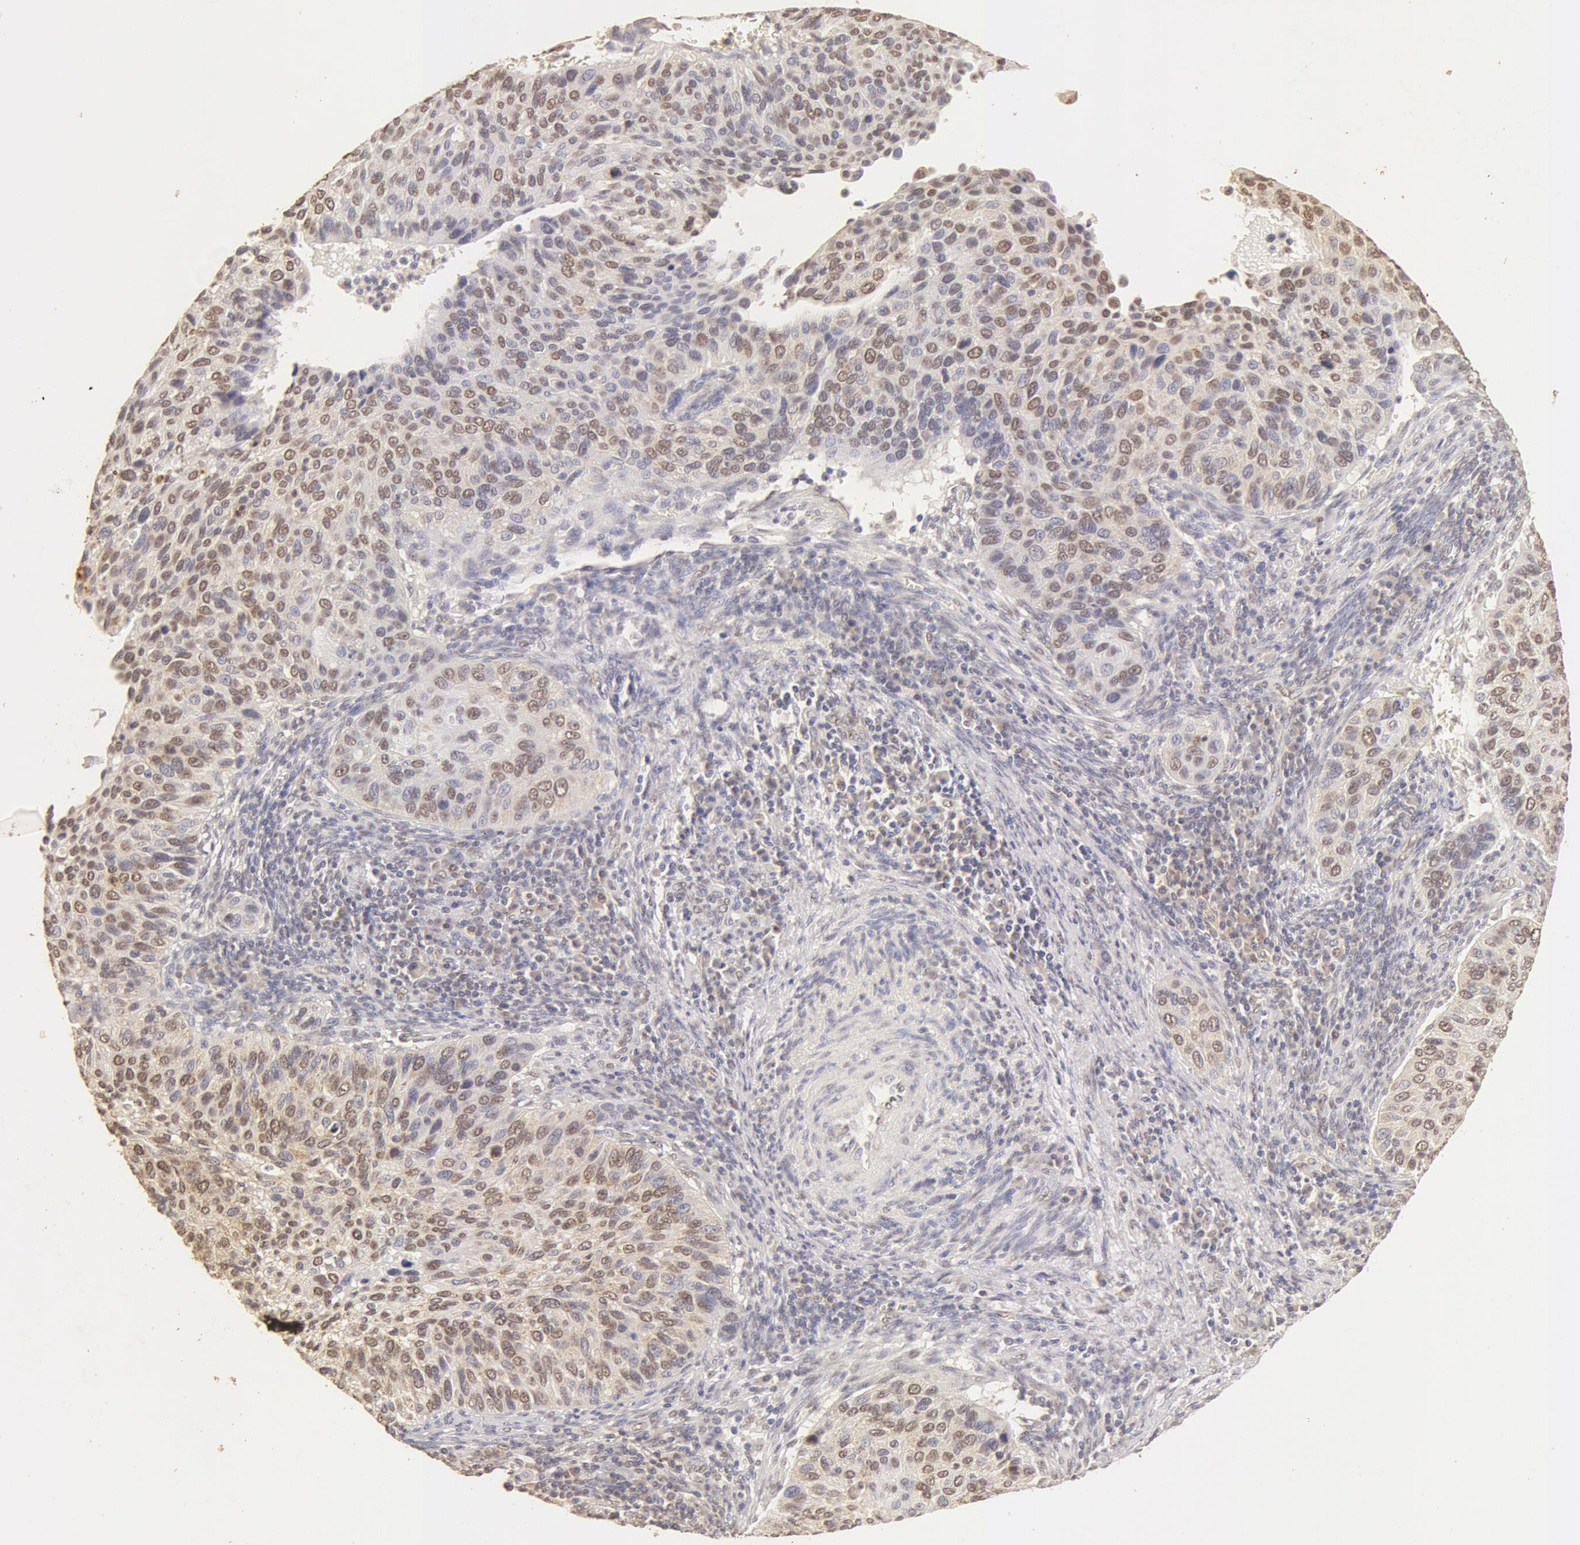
{"staining": {"intensity": "weak", "quantity": ">75%", "location": "cytoplasmic/membranous,nuclear"}, "tissue": "cervical cancer", "cell_type": "Tumor cells", "image_type": "cancer", "snomed": [{"axis": "morphology", "description": "Adenocarcinoma, NOS"}, {"axis": "topography", "description": "Cervix"}], "caption": "This is an image of immunohistochemistry (IHC) staining of cervical adenocarcinoma, which shows weak expression in the cytoplasmic/membranous and nuclear of tumor cells.", "gene": "SNRNP70", "patient": {"sex": "female", "age": 29}}